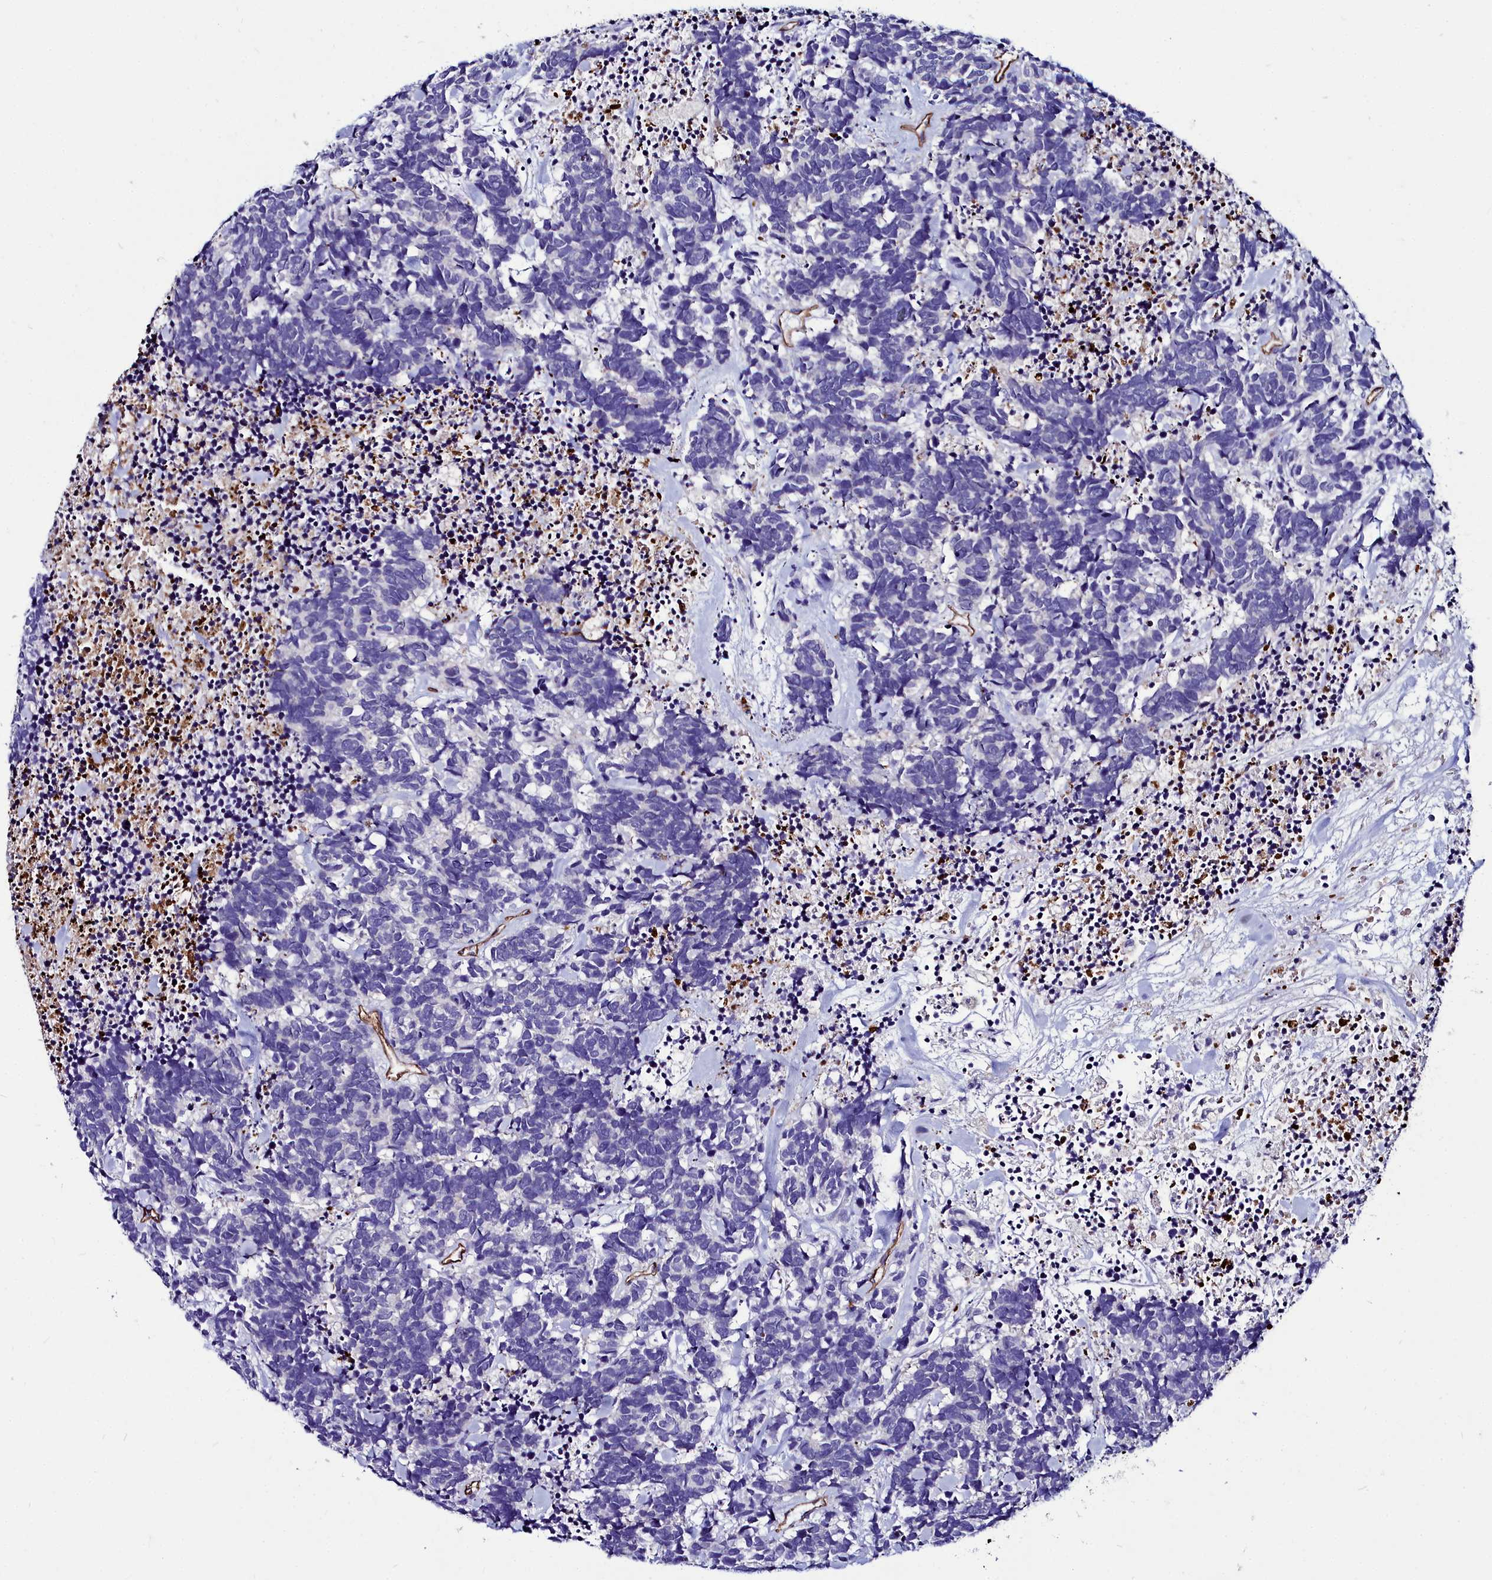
{"staining": {"intensity": "negative", "quantity": "none", "location": "none"}, "tissue": "carcinoid", "cell_type": "Tumor cells", "image_type": "cancer", "snomed": [{"axis": "morphology", "description": "Carcinoma, NOS"}, {"axis": "morphology", "description": "Carcinoid, malignant, NOS"}, {"axis": "topography", "description": "Prostate"}], "caption": "The immunohistochemistry photomicrograph has no significant expression in tumor cells of carcinoid tissue.", "gene": "CYP4F11", "patient": {"sex": "male", "age": 57}}